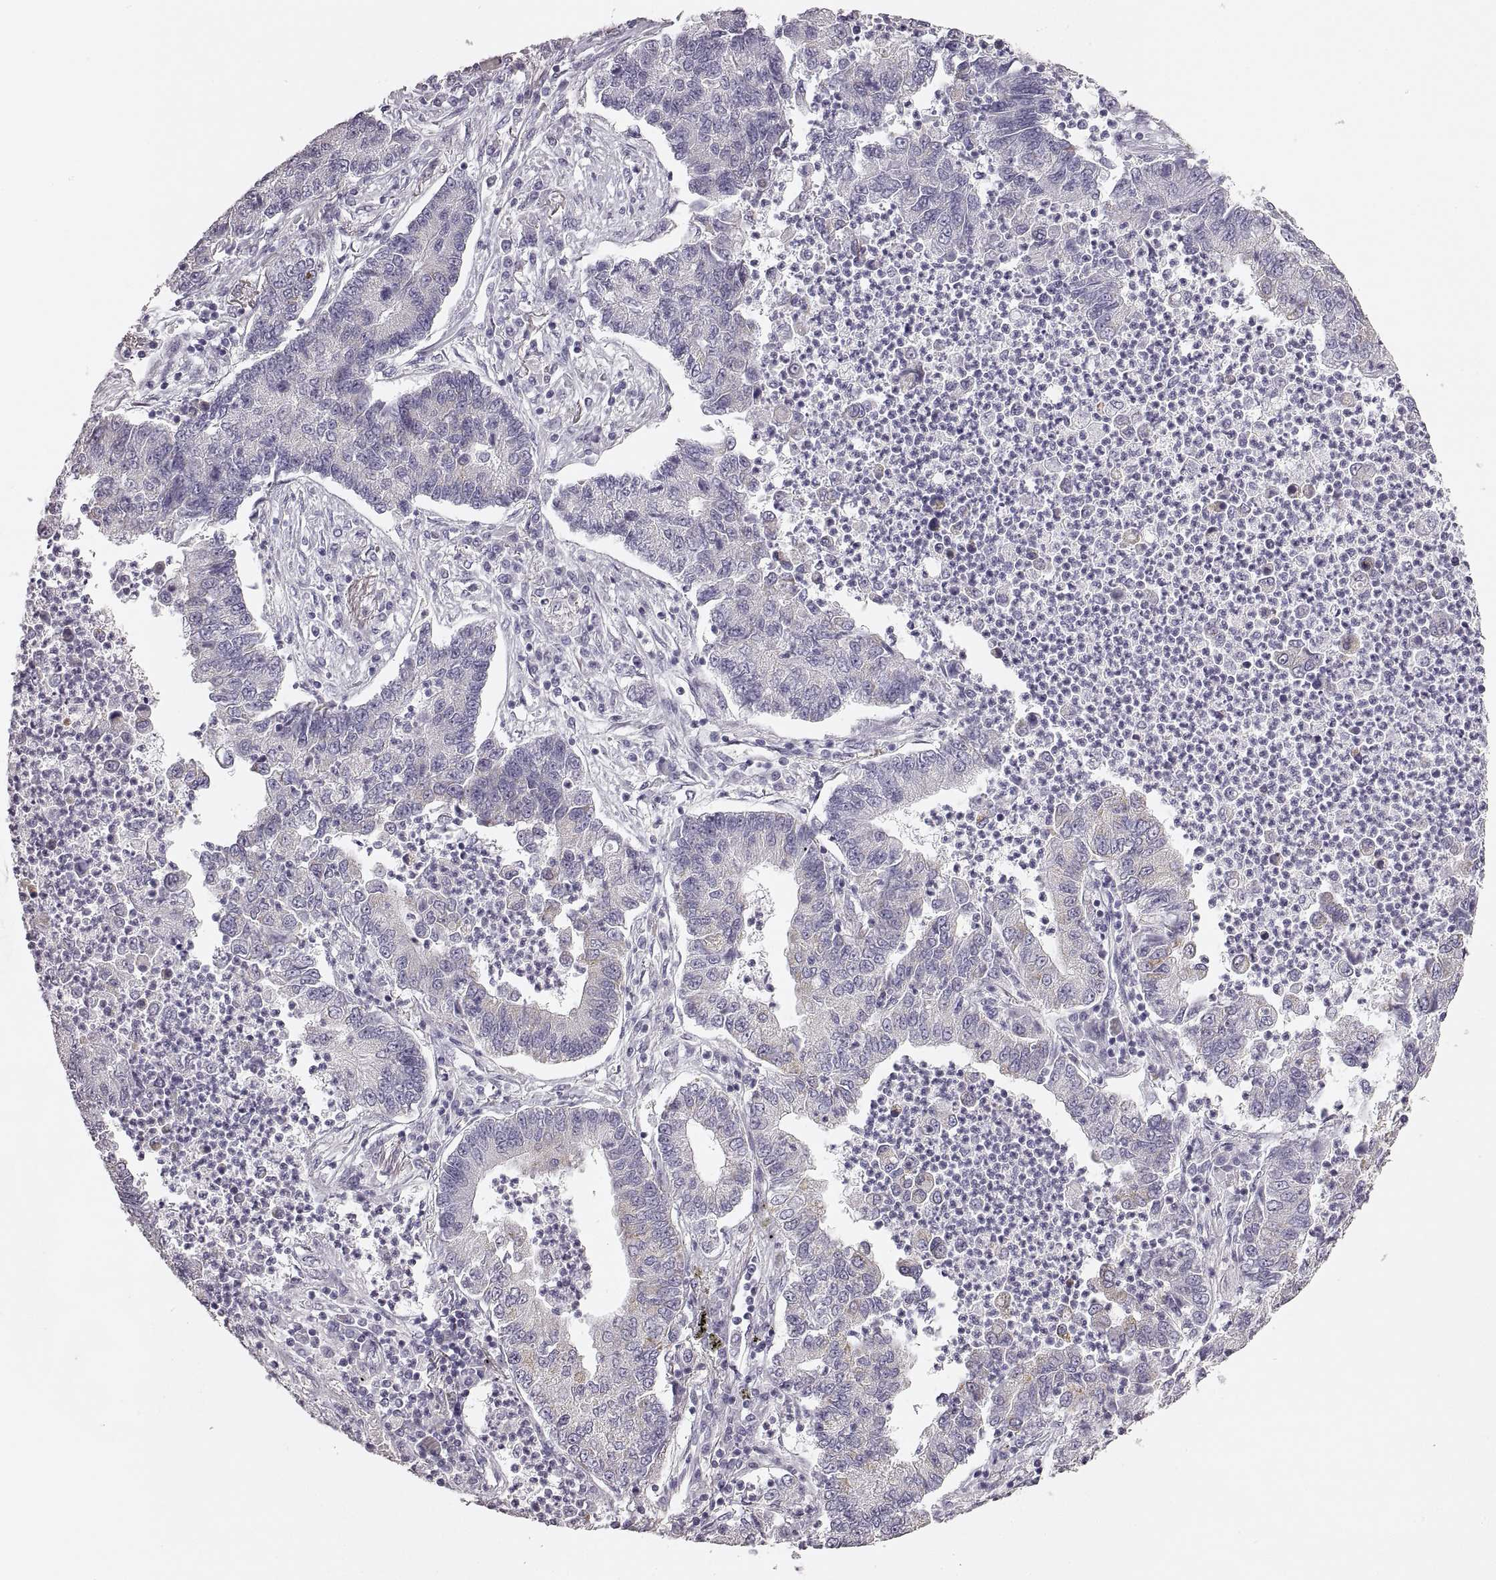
{"staining": {"intensity": "negative", "quantity": "none", "location": "none"}, "tissue": "lung cancer", "cell_type": "Tumor cells", "image_type": "cancer", "snomed": [{"axis": "morphology", "description": "Adenocarcinoma, NOS"}, {"axis": "topography", "description": "Lung"}], "caption": "DAB immunohistochemical staining of lung cancer shows no significant staining in tumor cells.", "gene": "RDH13", "patient": {"sex": "female", "age": 57}}